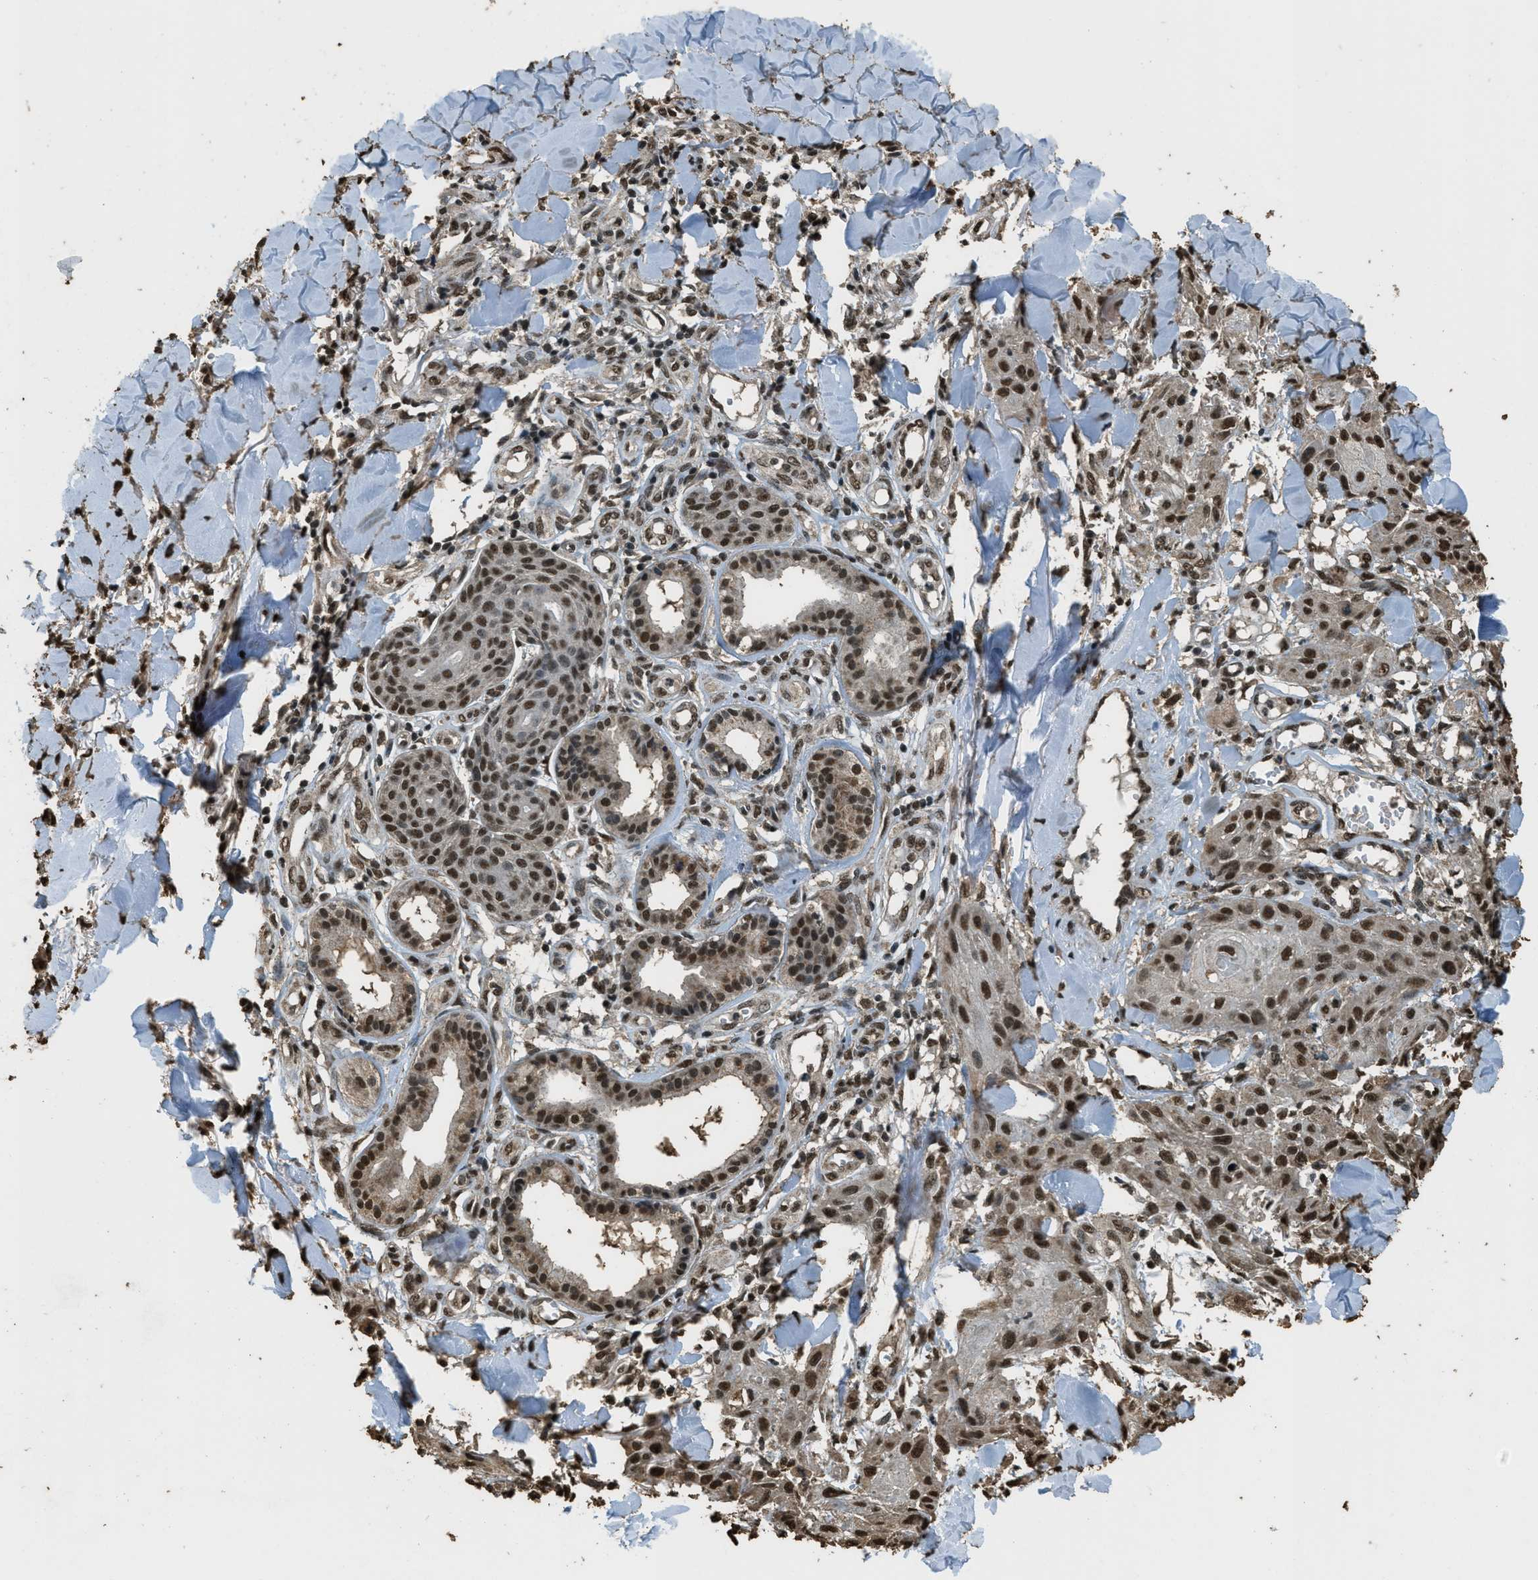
{"staining": {"intensity": "strong", "quantity": ">75%", "location": "nuclear"}, "tissue": "skin cancer", "cell_type": "Tumor cells", "image_type": "cancer", "snomed": [{"axis": "morphology", "description": "Squamous cell carcinoma, NOS"}, {"axis": "topography", "description": "Skin"}], "caption": "A high-resolution histopathology image shows immunohistochemistry staining of skin cancer (squamous cell carcinoma), which exhibits strong nuclear staining in about >75% of tumor cells. The staining was performed using DAB (3,3'-diaminobenzidine), with brown indicating positive protein expression. Nuclei are stained blue with hematoxylin.", "gene": "MYB", "patient": {"sex": "male", "age": 74}}